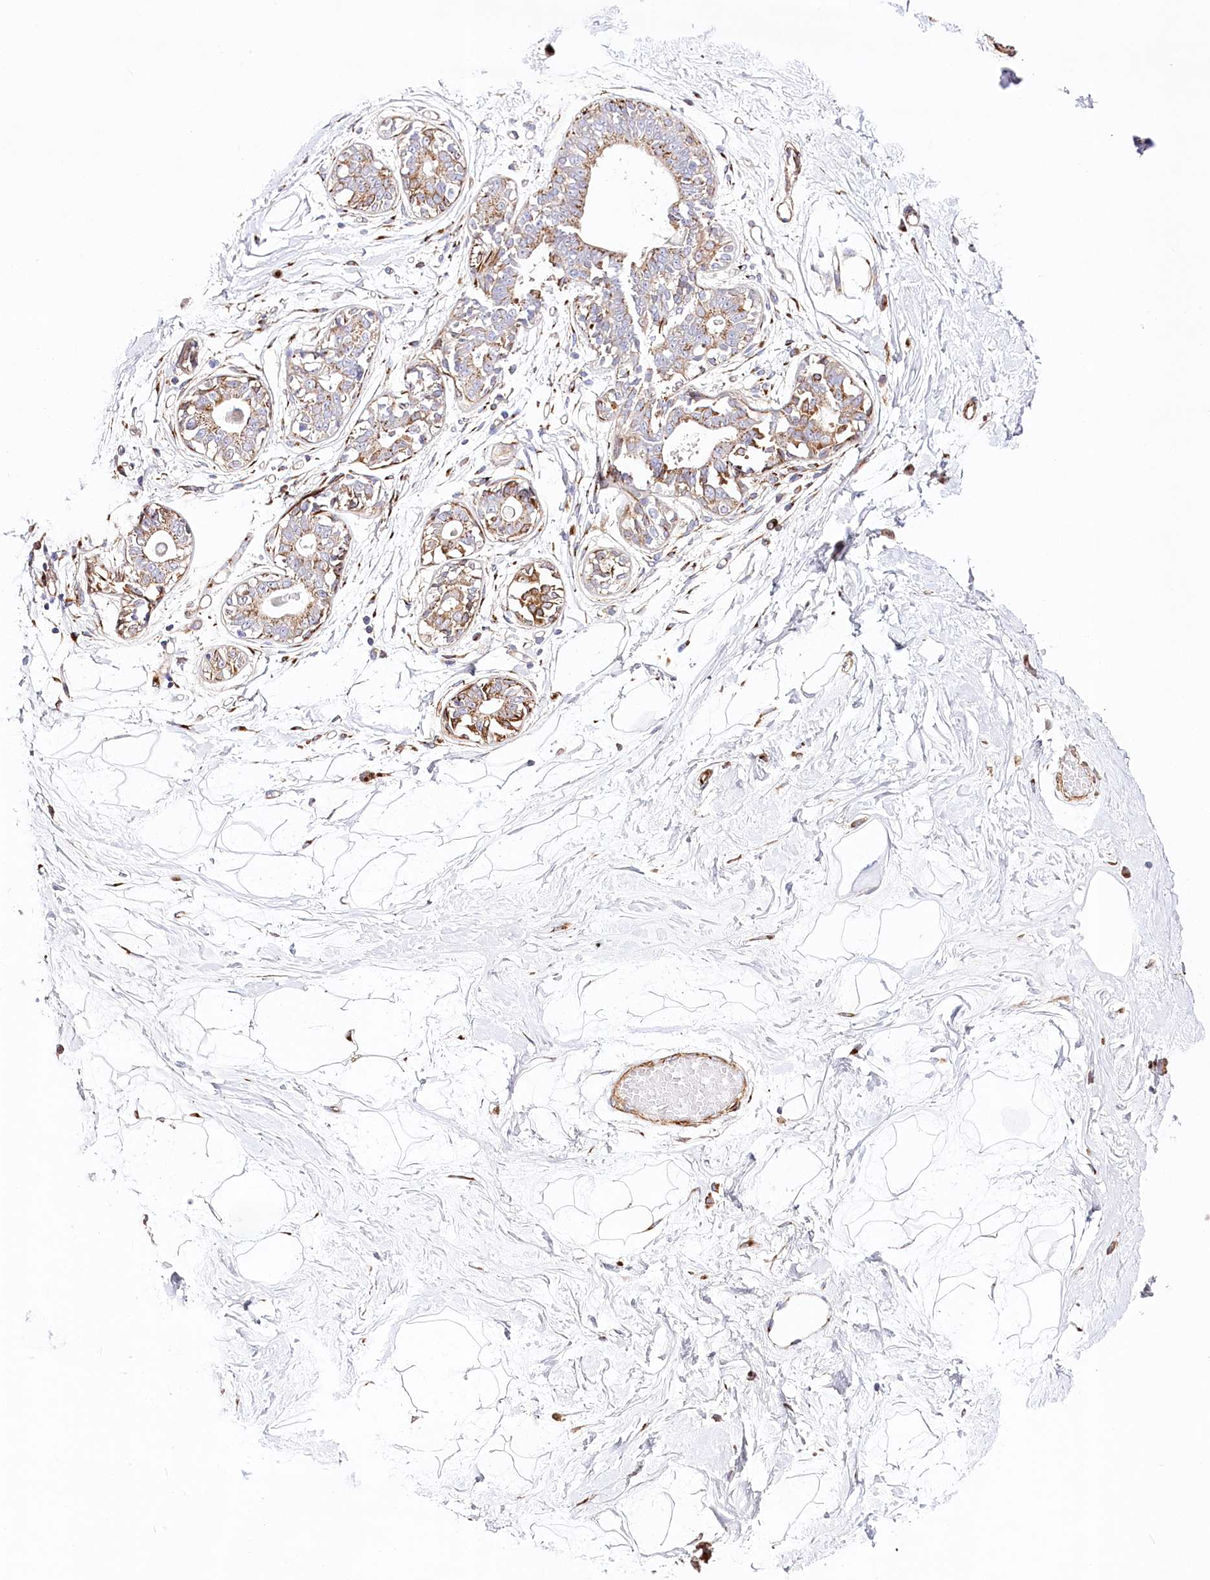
{"staining": {"intensity": "moderate", "quantity": ">75%", "location": "cytoplasmic/membranous"}, "tissue": "breast", "cell_type": "Adipocytes", "image_type": "normal", "snomed": [{"axis": "morphology", "description": "Normal tissue, NOS"}, {"axis": "topography", "description": "Breast"}], "caption": "This histopathology image shows immunohistochemistry (IHC) staining of normal breast, with medium moderate cytoplasmic/membranous expression in about >75% of adipocytes.", "gene": "ABRAXAS2", "patient": {"sex": "female", "age": 45}}